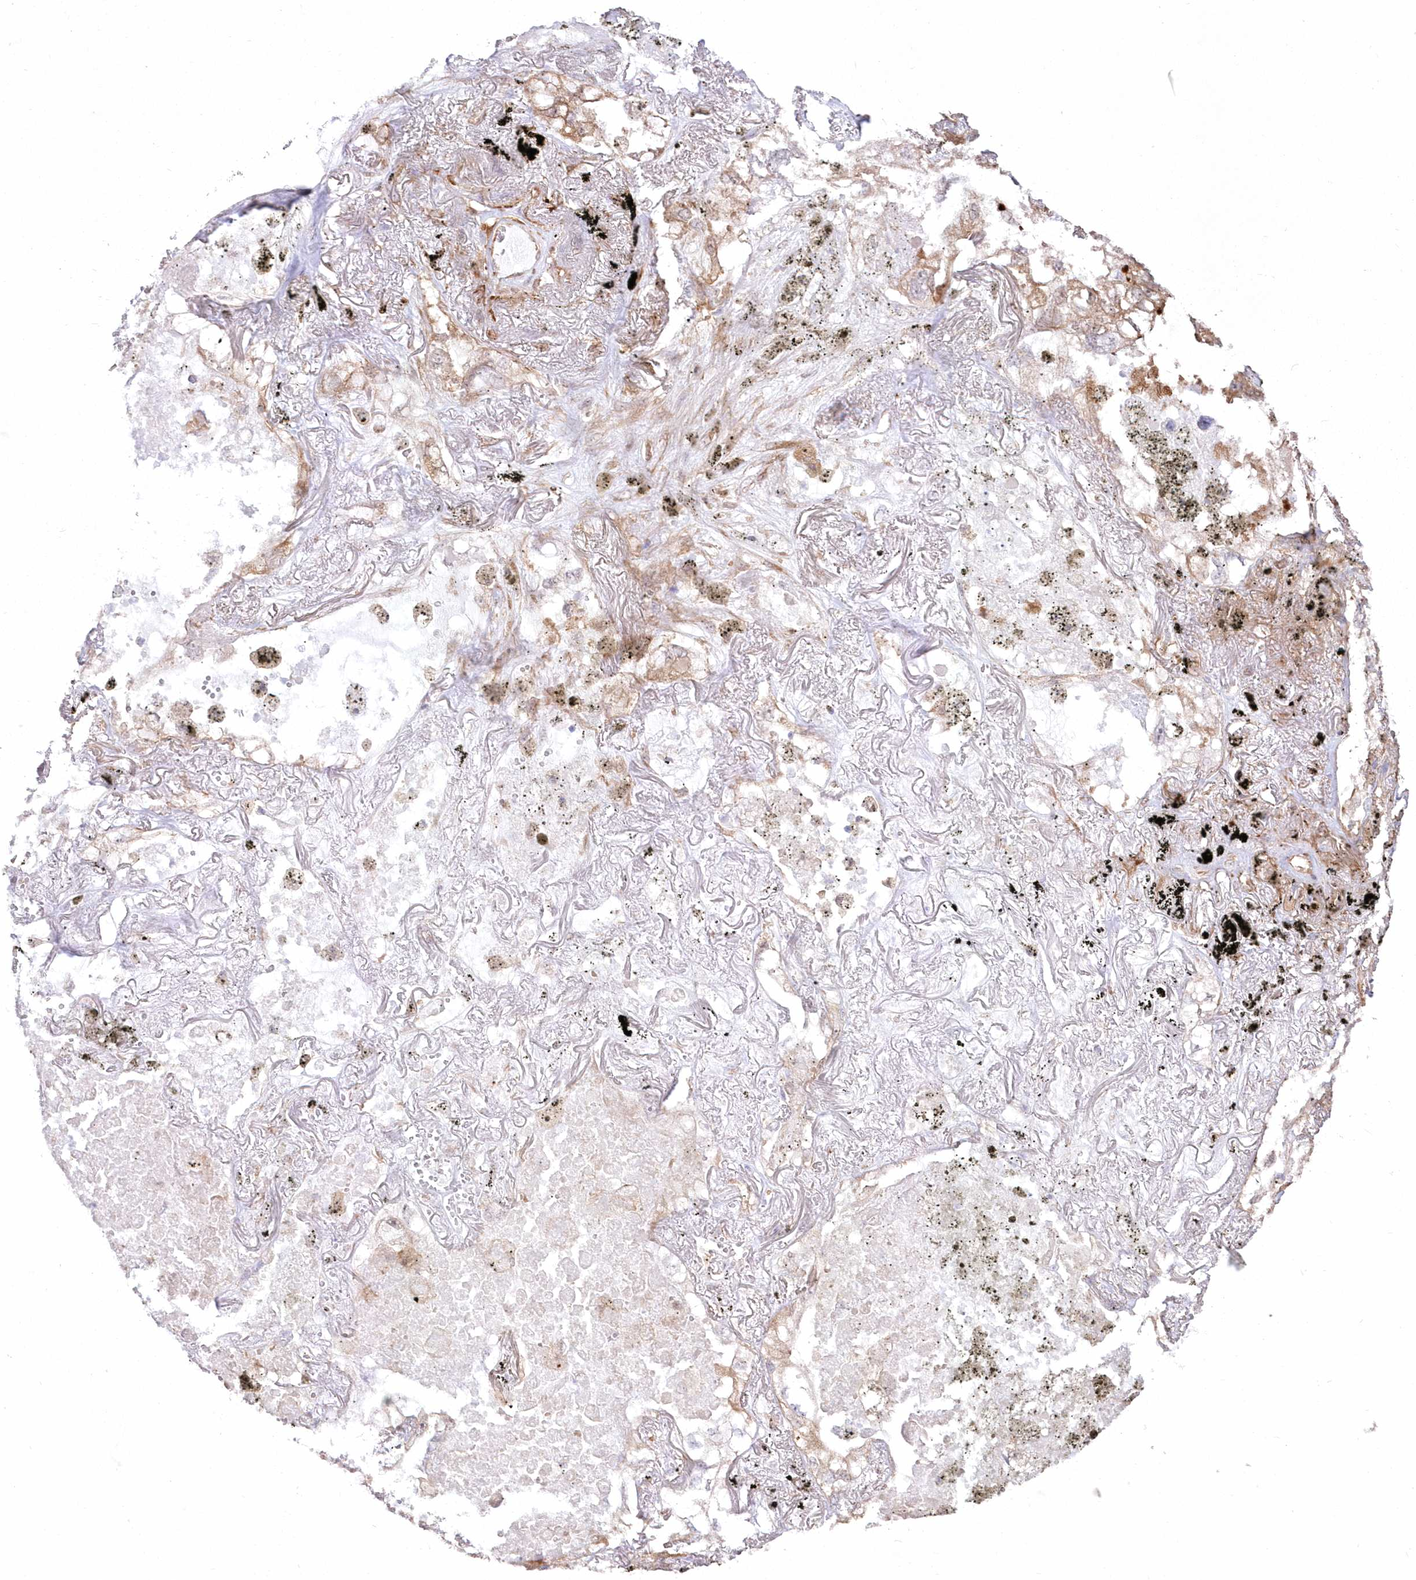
{"staining": {"intensity": "moderate", "quantity": "25%-75%", "location": "cytoplasmic/membranous"}, "tissue": "lung cancer", "cell_type": "Tumor cells", "image_type": "cancer", "snomed": [{"axis": "morphology", "description": "Adenocarcinoma, NOS"}, {"axis": "topography", "description": "Lung"}], "caption": "Lung adenocarcinoma stained with DAB immunohistochemistry (IHC) exhibits medium levels of moderate cytoplasmic/membranous positivity in approximately 25%-75% of tumor cells.", "gene": "SH3PXD2B", "patient": {"sex": "male", "age": 65}}